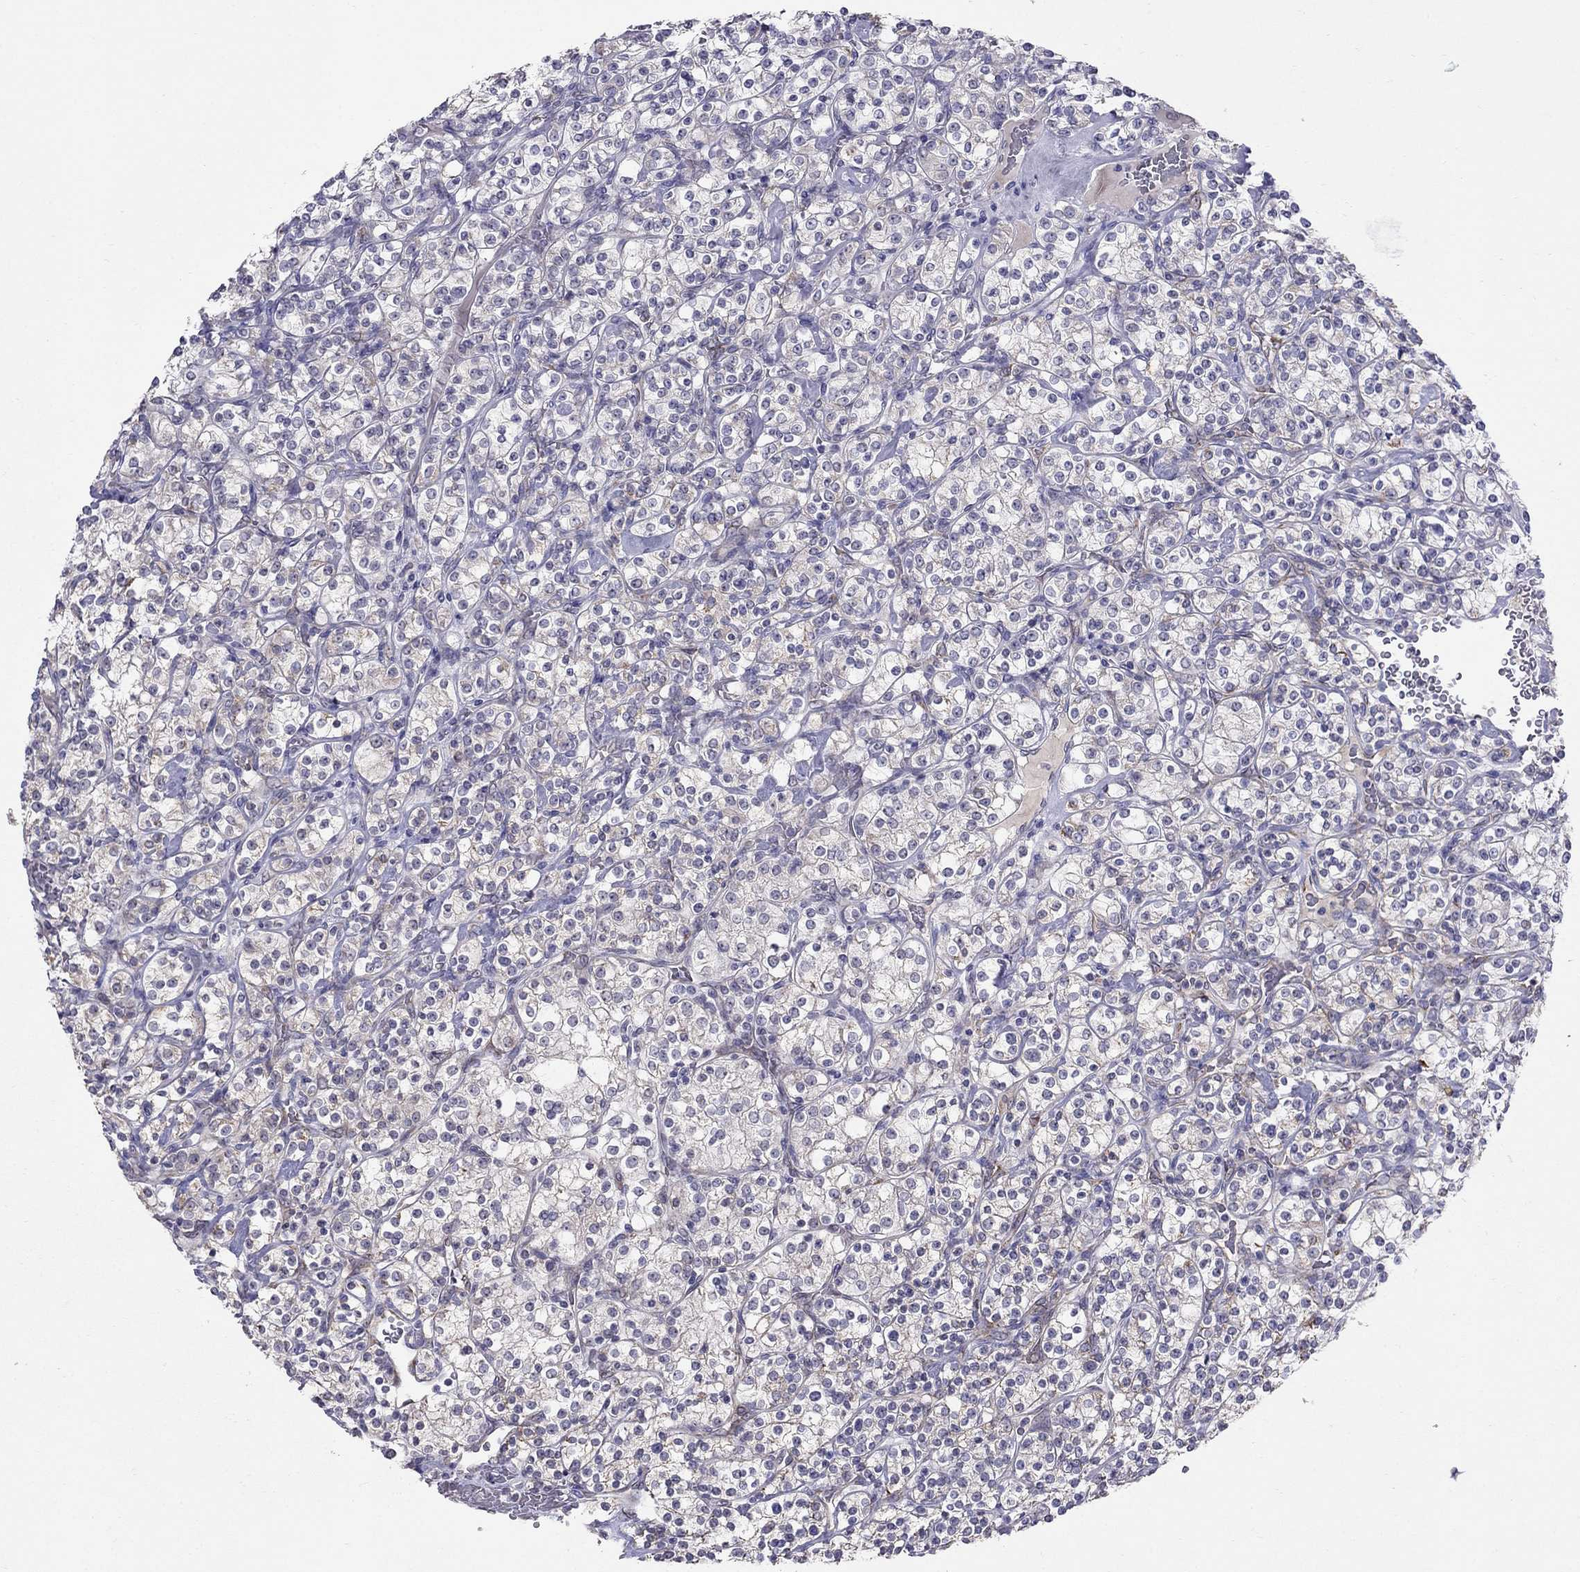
{"staining": {"intensity": "negative", "quantity": "none", "location": "none"}, "tissue": "renal cancer", "cell_type": "Tumor cells", "image_type": "cancer", "snomed": [{"axis": "morphology", "description": "Adenocarcinoma, NOS"}, {"axis": "topography", "description": "Kidney"}], "caption": "Human renal adenocarcinoma stained for a protein using immunohistochemistry reveals no expression in tumor cells.", "gene": "MYO3B", "patient": {"sex": "male", "age": 77}}